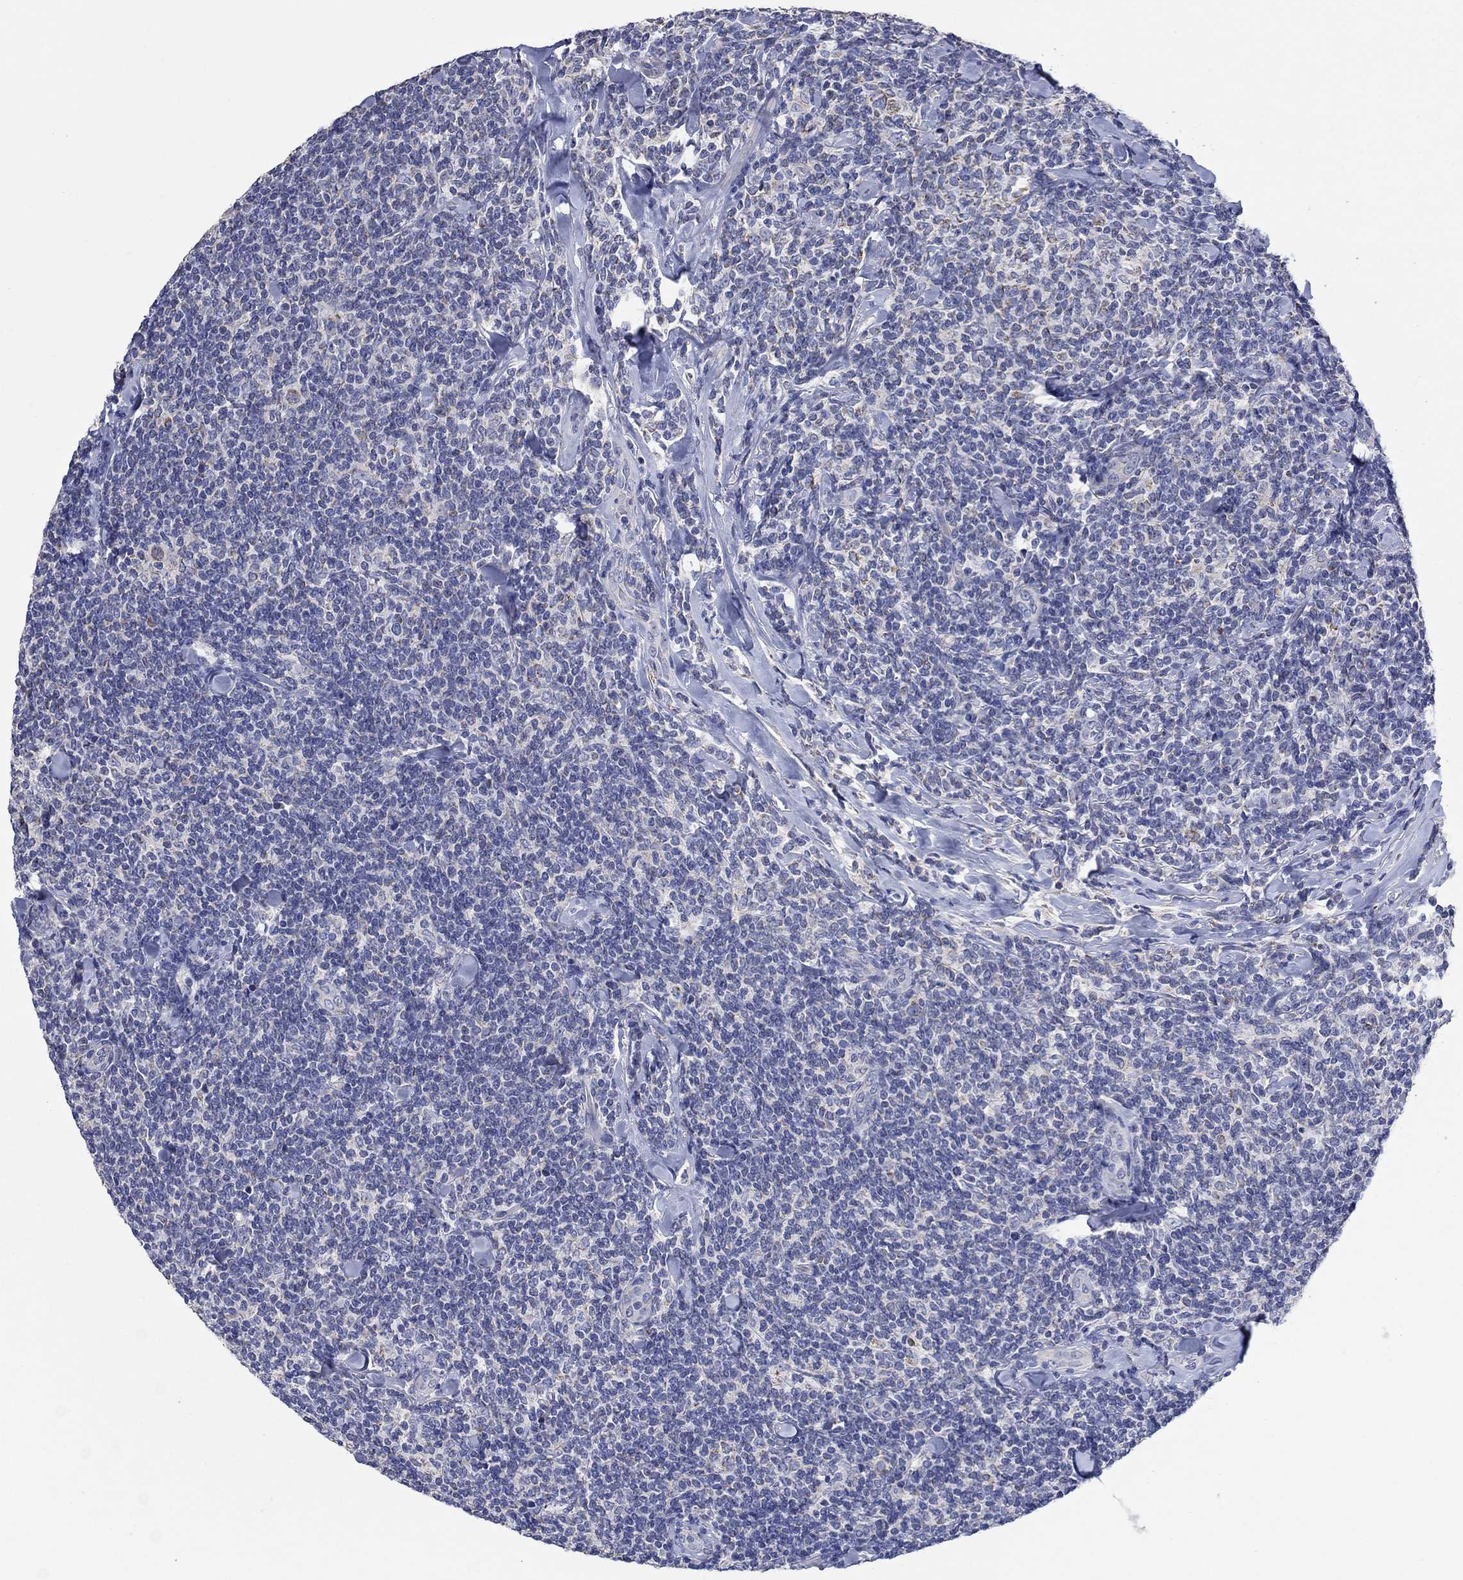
{"staining": {"intensity": "negative", "quantity": "none", "location": "none"}, "tissue": "lymphoma", "cell_type": "Tumor cells", "image_type": "cancer", "snomed": [{"axis": "morphology", "description": "Malignant lymphoma, non-Hodgkin's type, Low grade"}, {"axis": "topography", "description": "Lymph node"}], "caption": "High magnification brightfield microscopy of lymphoma stained with DAB (3,3'-diaminobenzidine) (brown) and counterstained with hematoxylin (blue): tumor cells show no significant expression.", "gene": "CLVS1", "patient": {"sex": "female", "age": 56}}